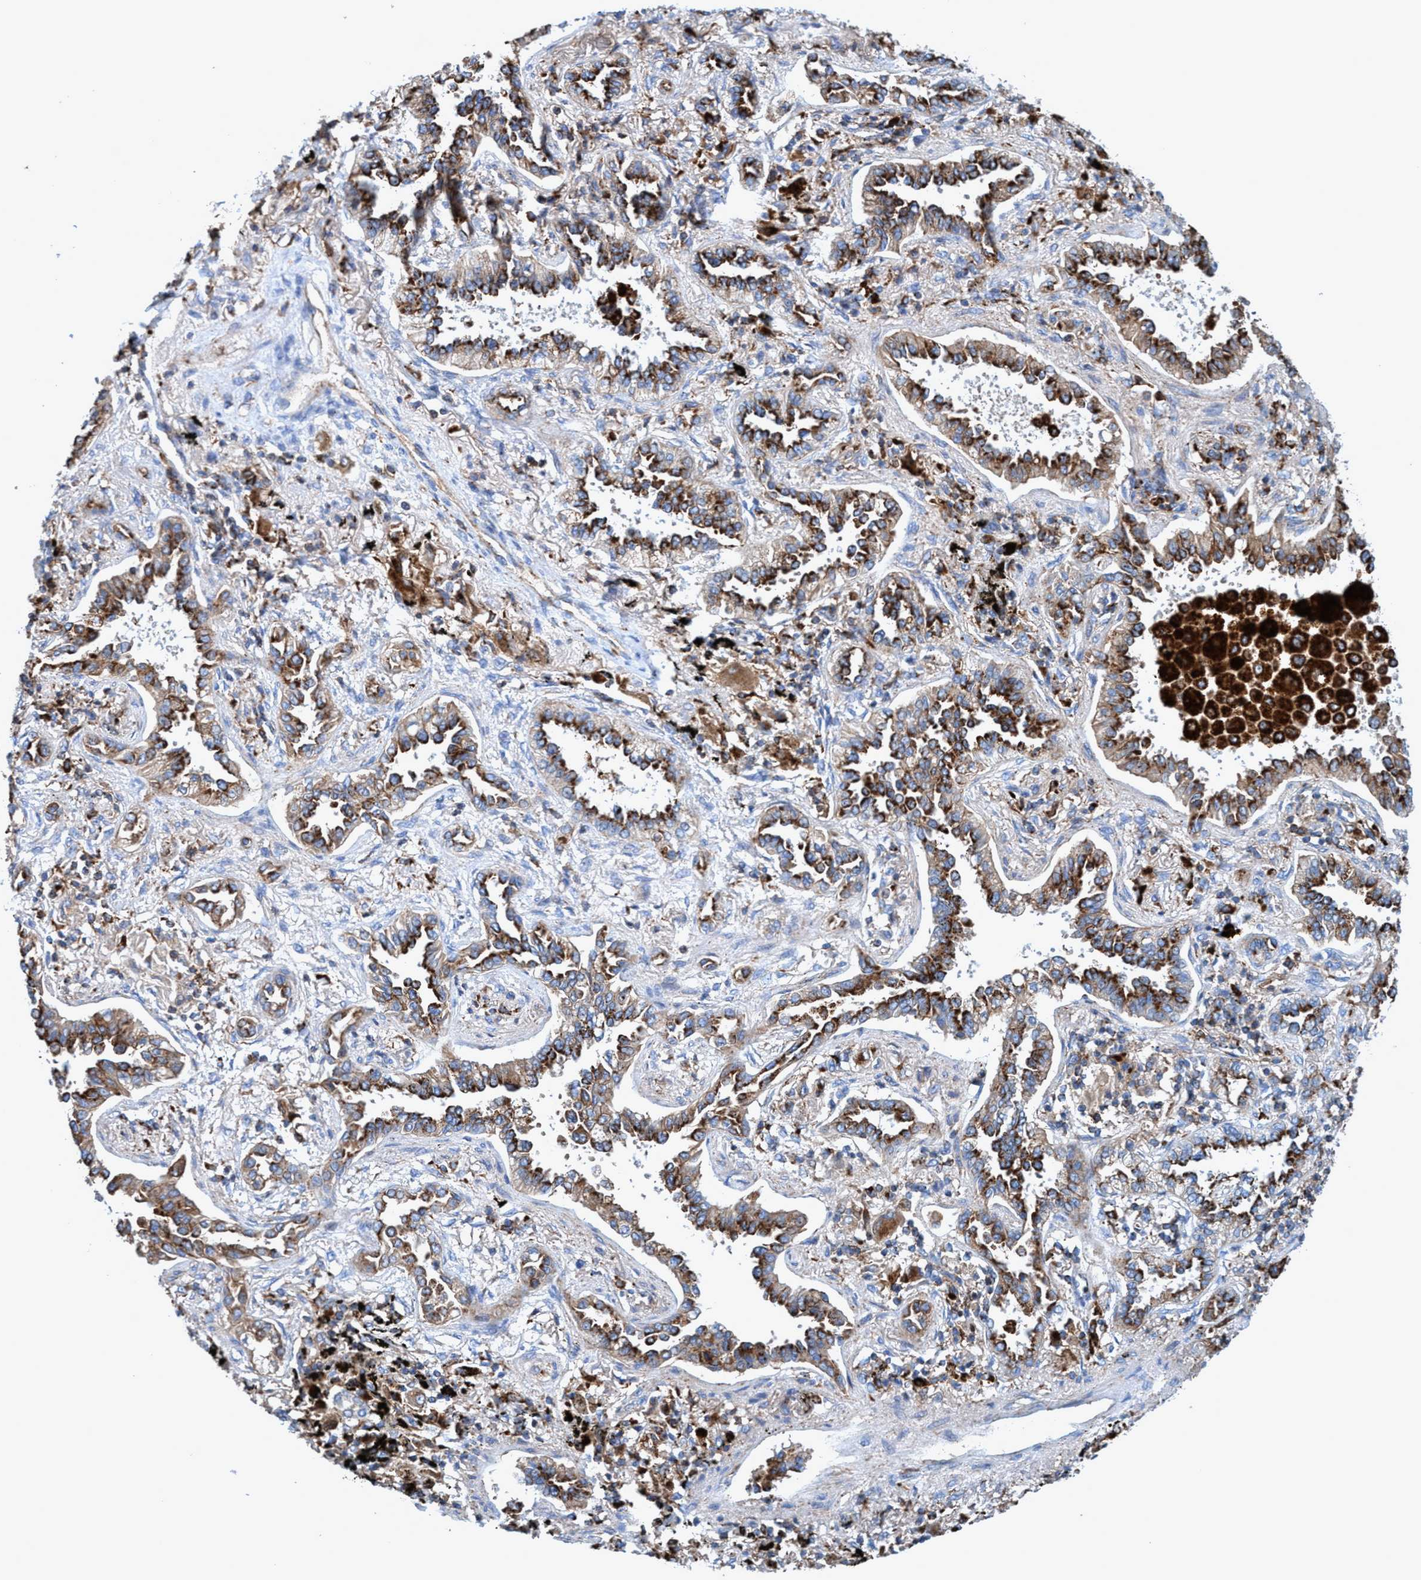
{"staining": {"intensity": "strong", "quantity": "25%-75%", "location": "cytoplasmic/membranous"}, "tissue": "lung cancer", "cell_type": "Tumor cells", "image_type": "cancer", "snomed": [{"axis": "morphology", "description": "Normal tissue, NOS"}, {"axis": "morphology", "description": "Adenocarcinoma, NOS"}, {"axis": "topography", "description": "Lung"}], "caption": "Strong cytoplasmic/membranous staining is appreciated in approximately 25%-75% of tumor cells in lung cancer (adenocarcinoma).", "gene": "TRIM65", "patient": {"sex": "male", "age": 59}}